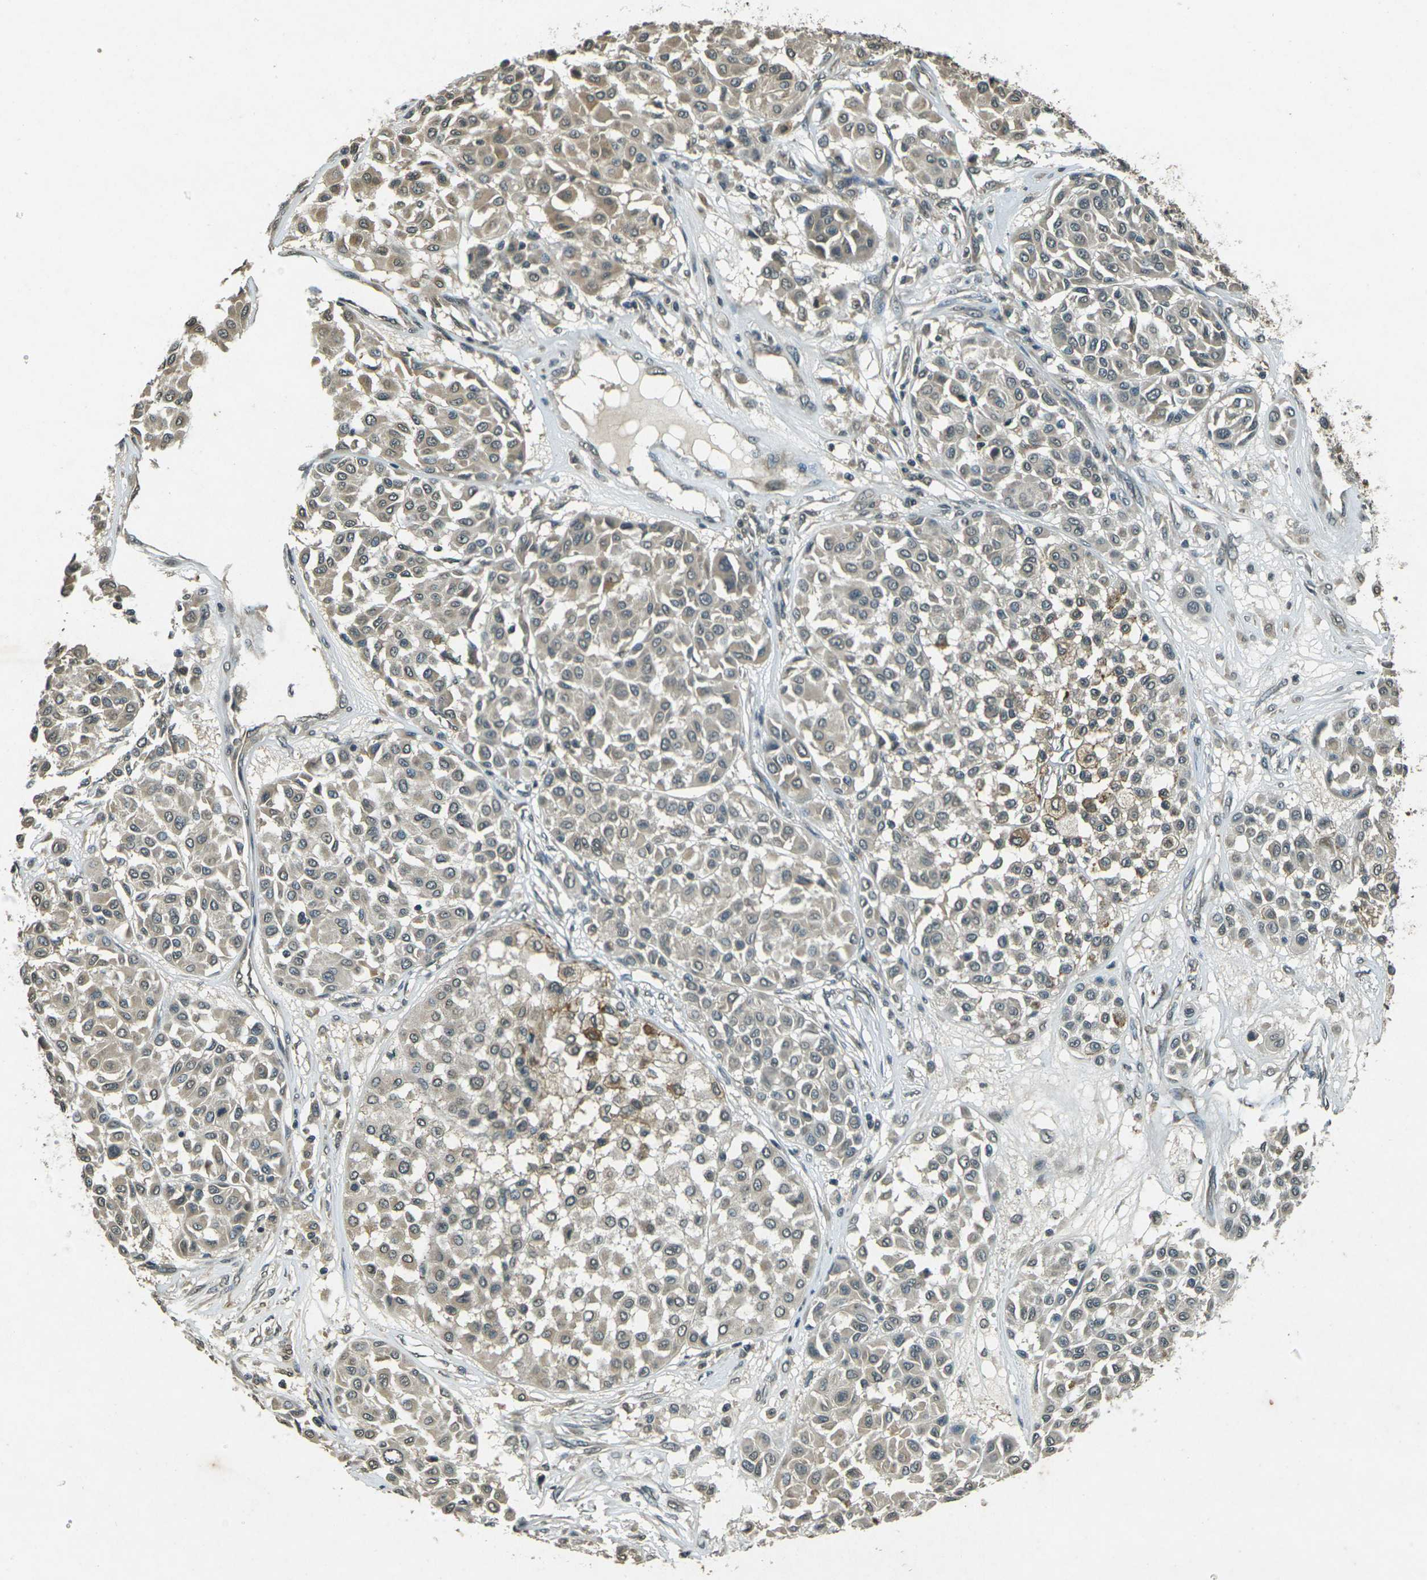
{"staining": {"intensity": "weak", "quantity": "25%-75%", "location": "cytoplasmic/membranous"}, "tissue": "melanoma", "cell_type": "Tumor cells", "image_type": "cancer", "snomed": [{"axis": "morphology", "description": "Malignant melanoma, Metastatic site"}, {"axis": "topography", "description": "Soft tissue"}], "caption": "Brown immunohistochemical staining in human malignant melanoma (metastatic site) displays weak cytoplasmic/membranous staining in about 25%-75% of tumor cells. Ihc stains the protein of interest in brown and the nuclei are stained blue.", "gene": "PDE2A", "patient": {"sex": "male", "age": 41}}